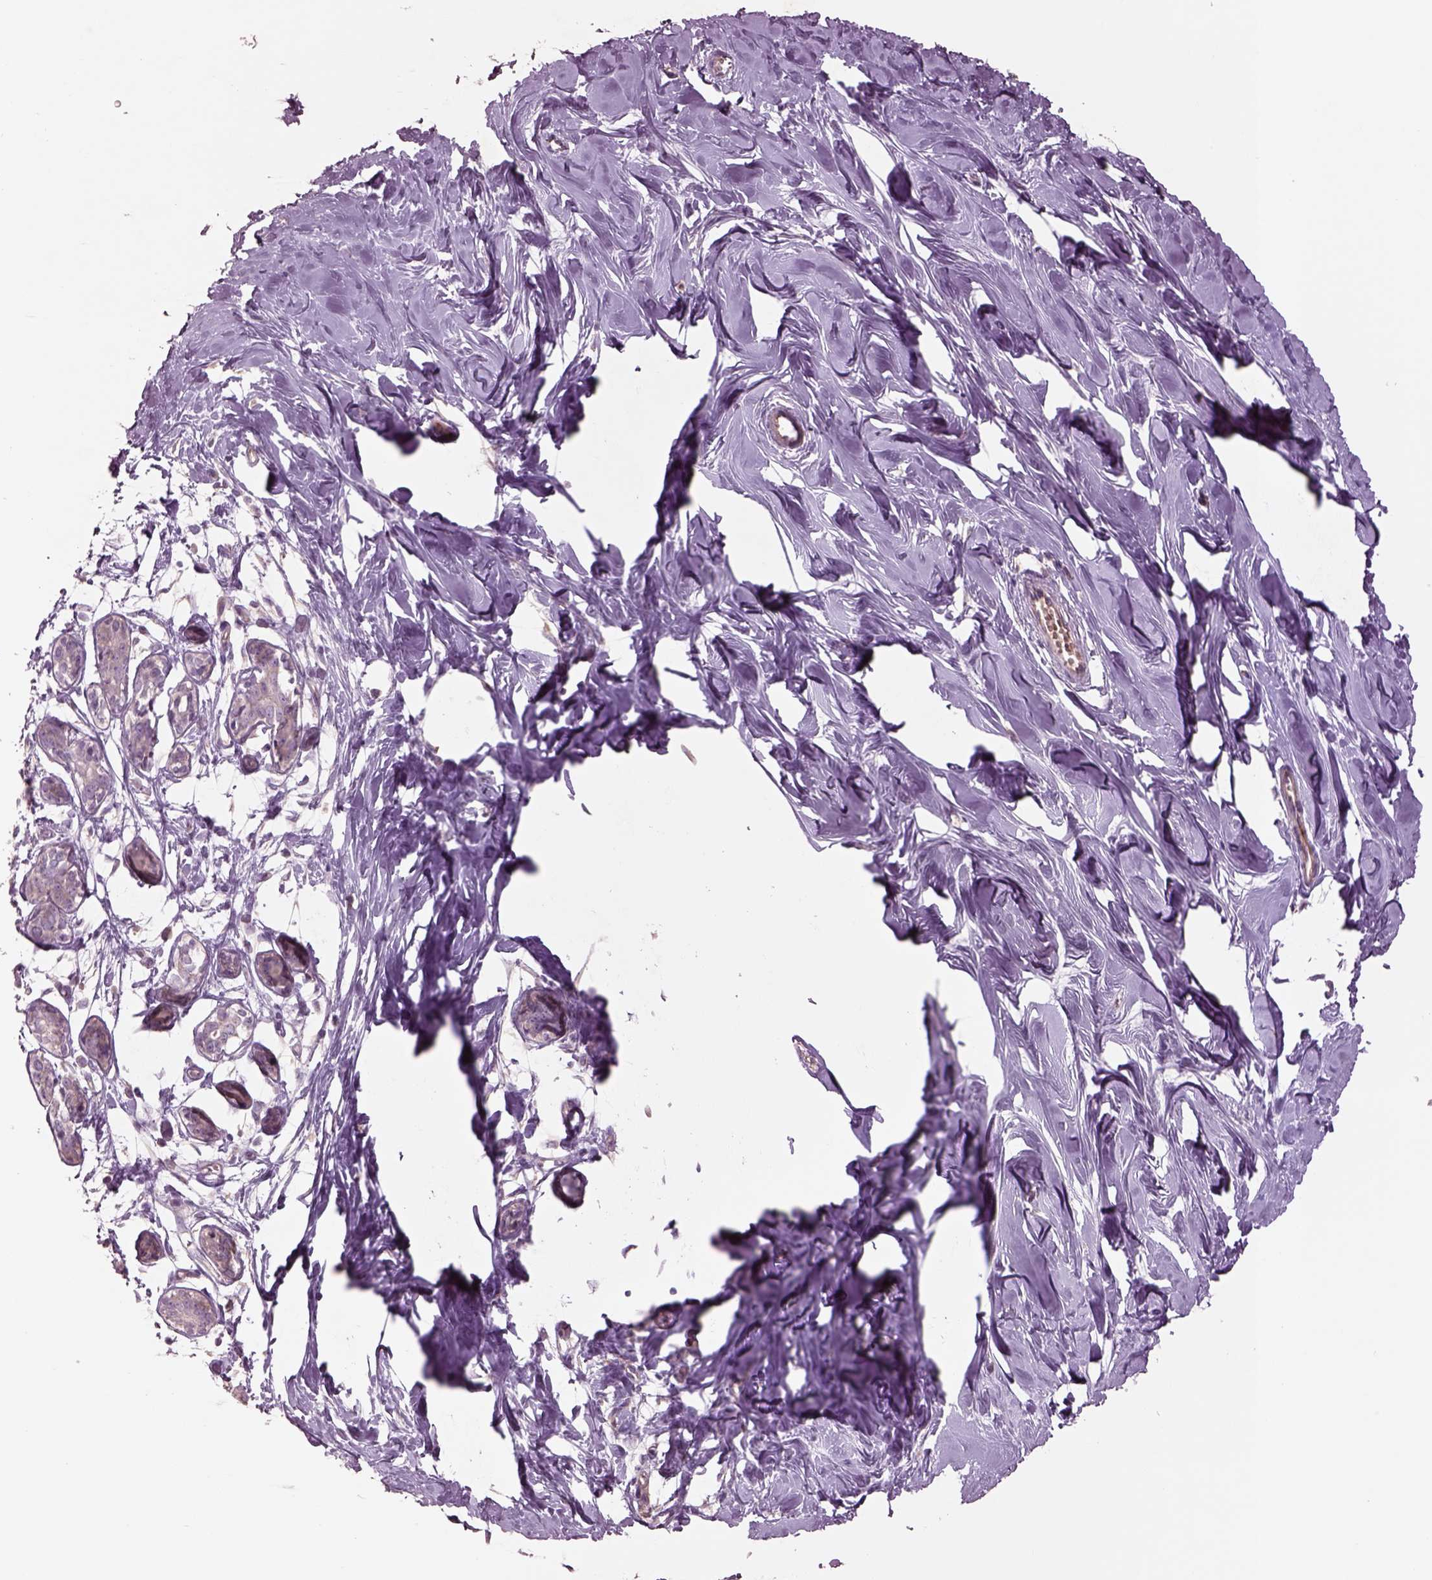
{"staining": {"intensity": "negative", "quantity": "none", "location": "none"}, "tissue": "breast", "cell_type": "Adipocytes", "image_type": "normal", "snomed": [{"axis": "morphology", "description": "Normal tissue, NOS"}, {"axis": "topography", "description": "Breast"}], "caption": "DAB immunohistochemical staining of benign breast exhibits no significant positivity in adipocytes.", "gene": "DUOXA2", "patient": {"sex": "female", "age": 27}}